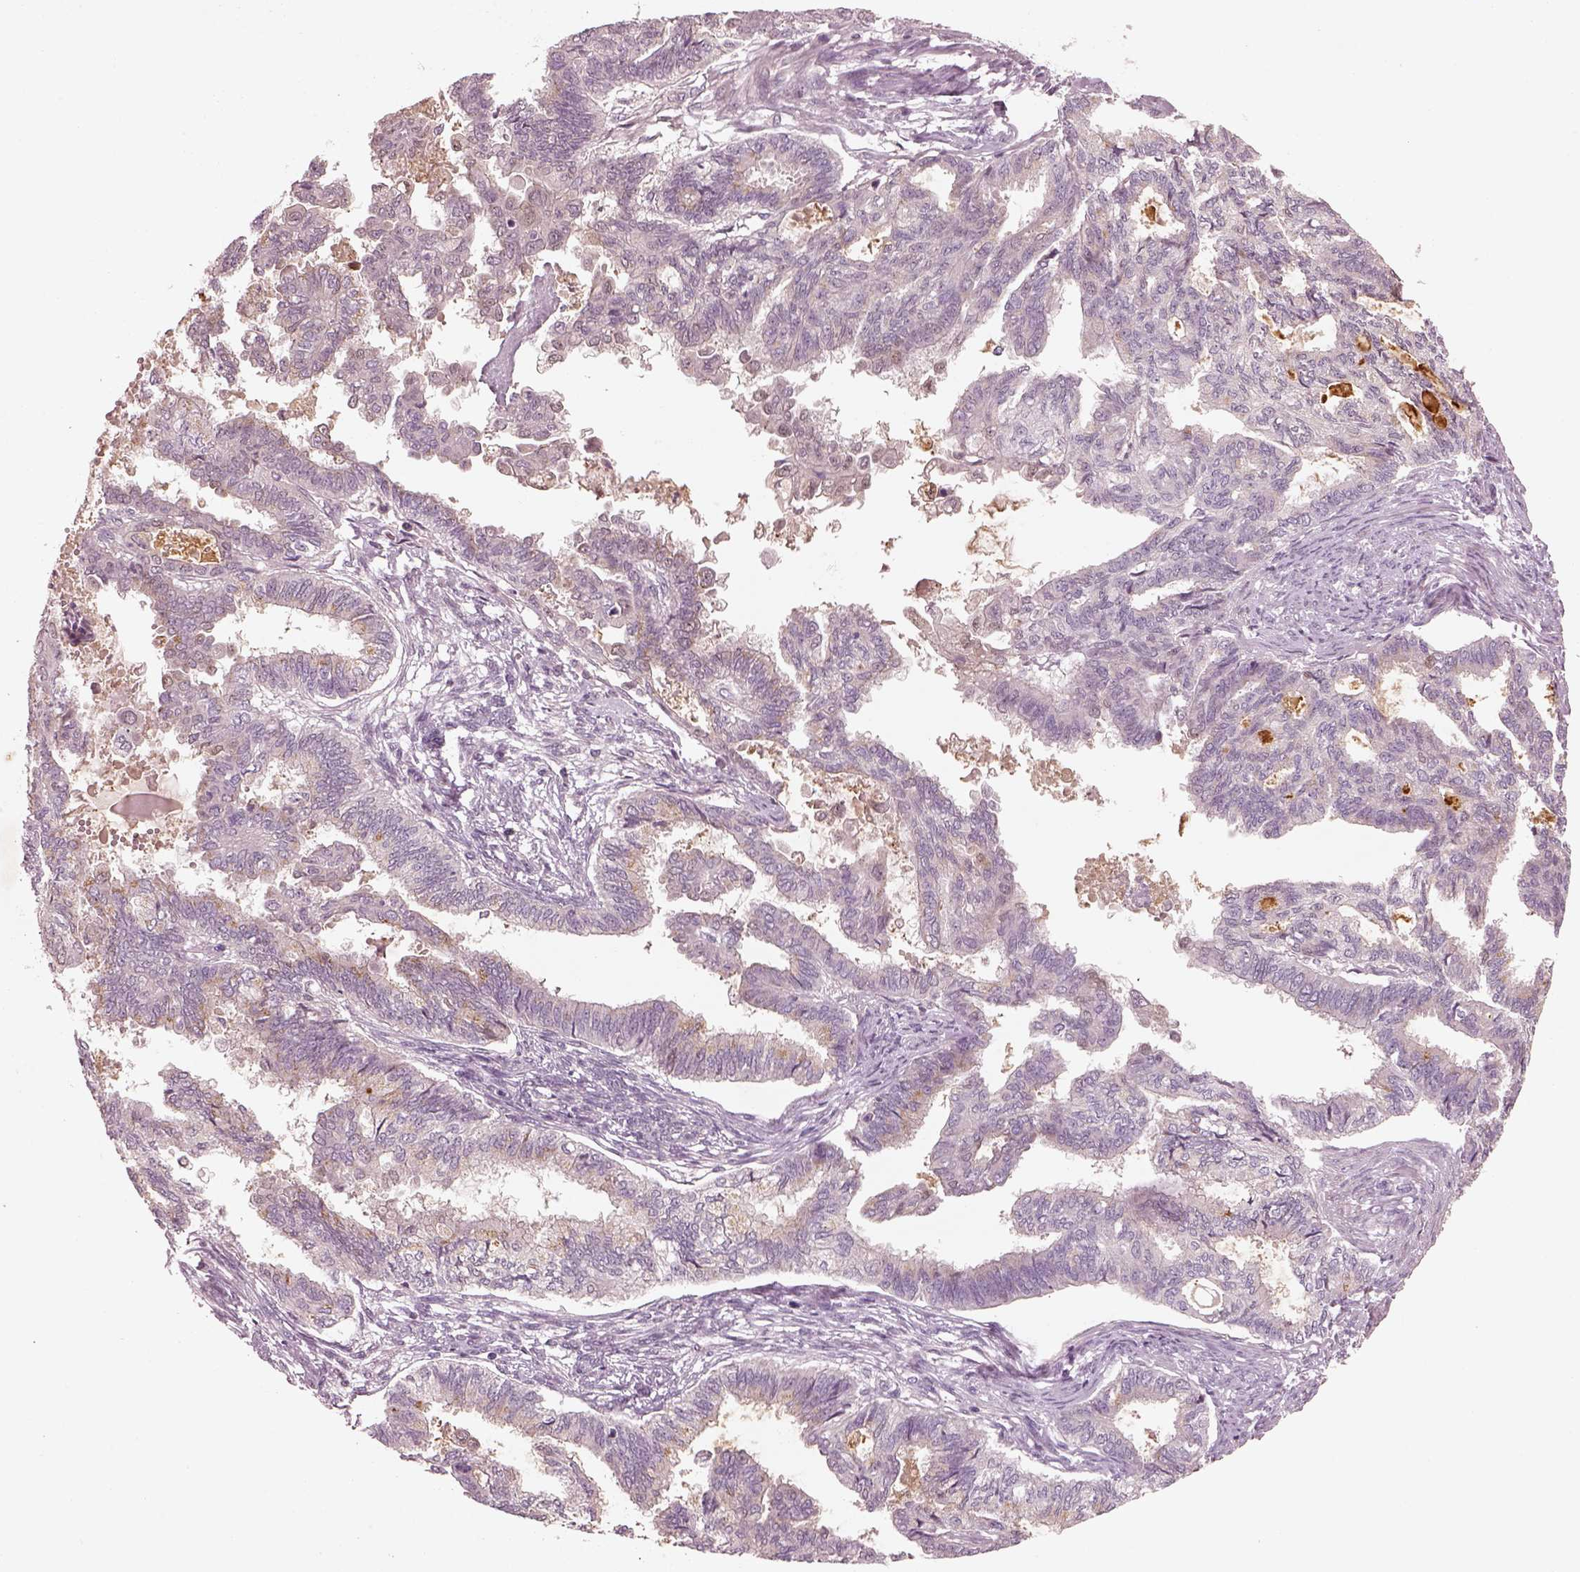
{"staining": {"intensity": "weak", "quantity": "<25%", "location": "cytoplasmic/membranous"}, "tissue": "endometrial cancer", "cell_type": "Tumor cells", "image_type": "cancer", "snomed": [{"axis": "morphology", "description": "Adenocarcinoma, NOS"}, {"axis": "topography", "description": "Endometrium"}], "caption": "There is no significant staining in tumor cells of endometrial adenocarcinoma.", "gene": "SDCBP2", "patient": {"sex": "female", "age": 86}}